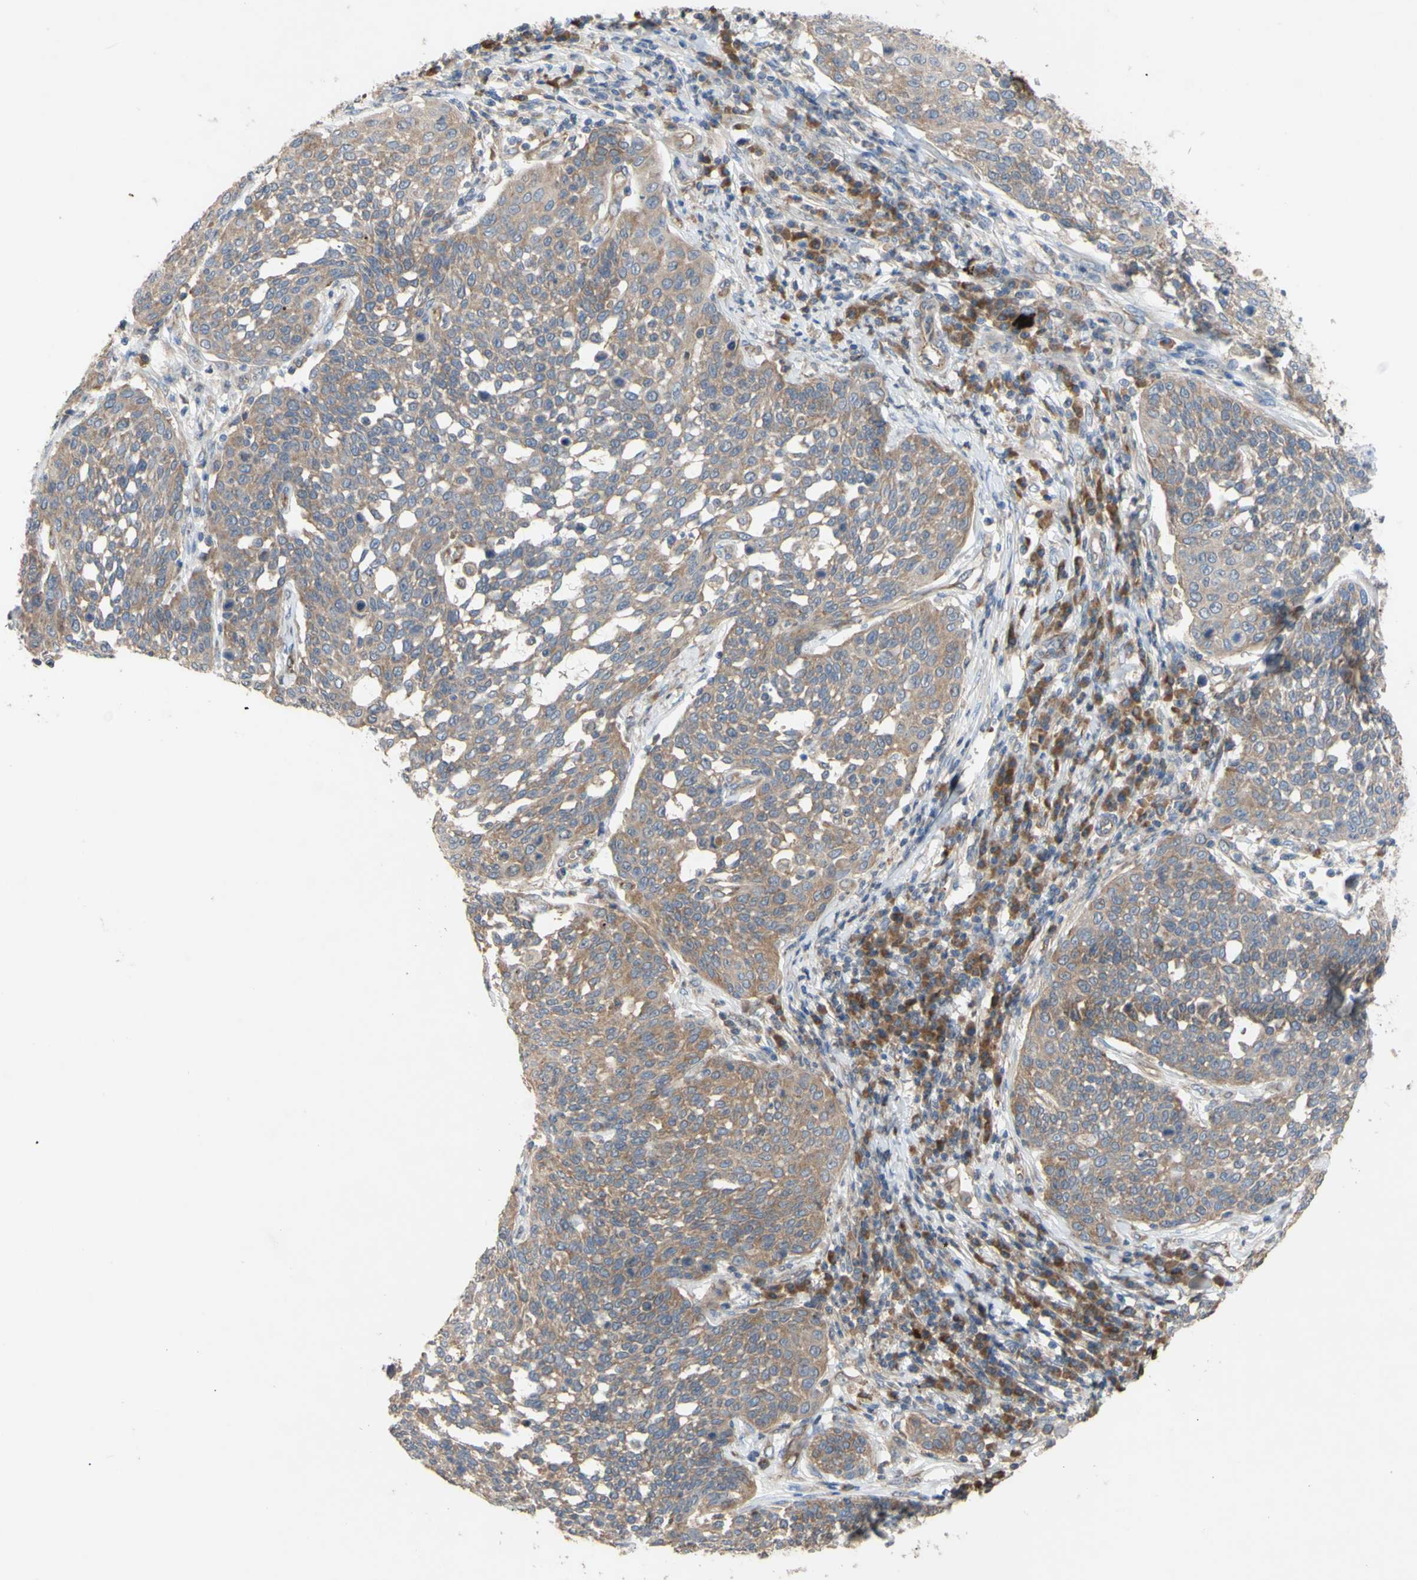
{"staining": {"intensity": "moderate", "quantity": "25%-75%", "location": "cytoplasmic/membranous"}, "tissue": "cervical cancer", "cell_type": "Tumor cells", "image_type": "cancer", "snomed": [{"axis": "morphology", "description": "Squamous cell carcinoma, NOS"}, {"axis": "topography", "description": "Cervix"}], "caption": "Cervical cancer (squamous cell carcinoma) stained for a protein shows moderate cytoplasmic/membranous positivity in tumor cells.", "gene": "EIF2S3", "patient": {"sex": "female", "age": 34}}